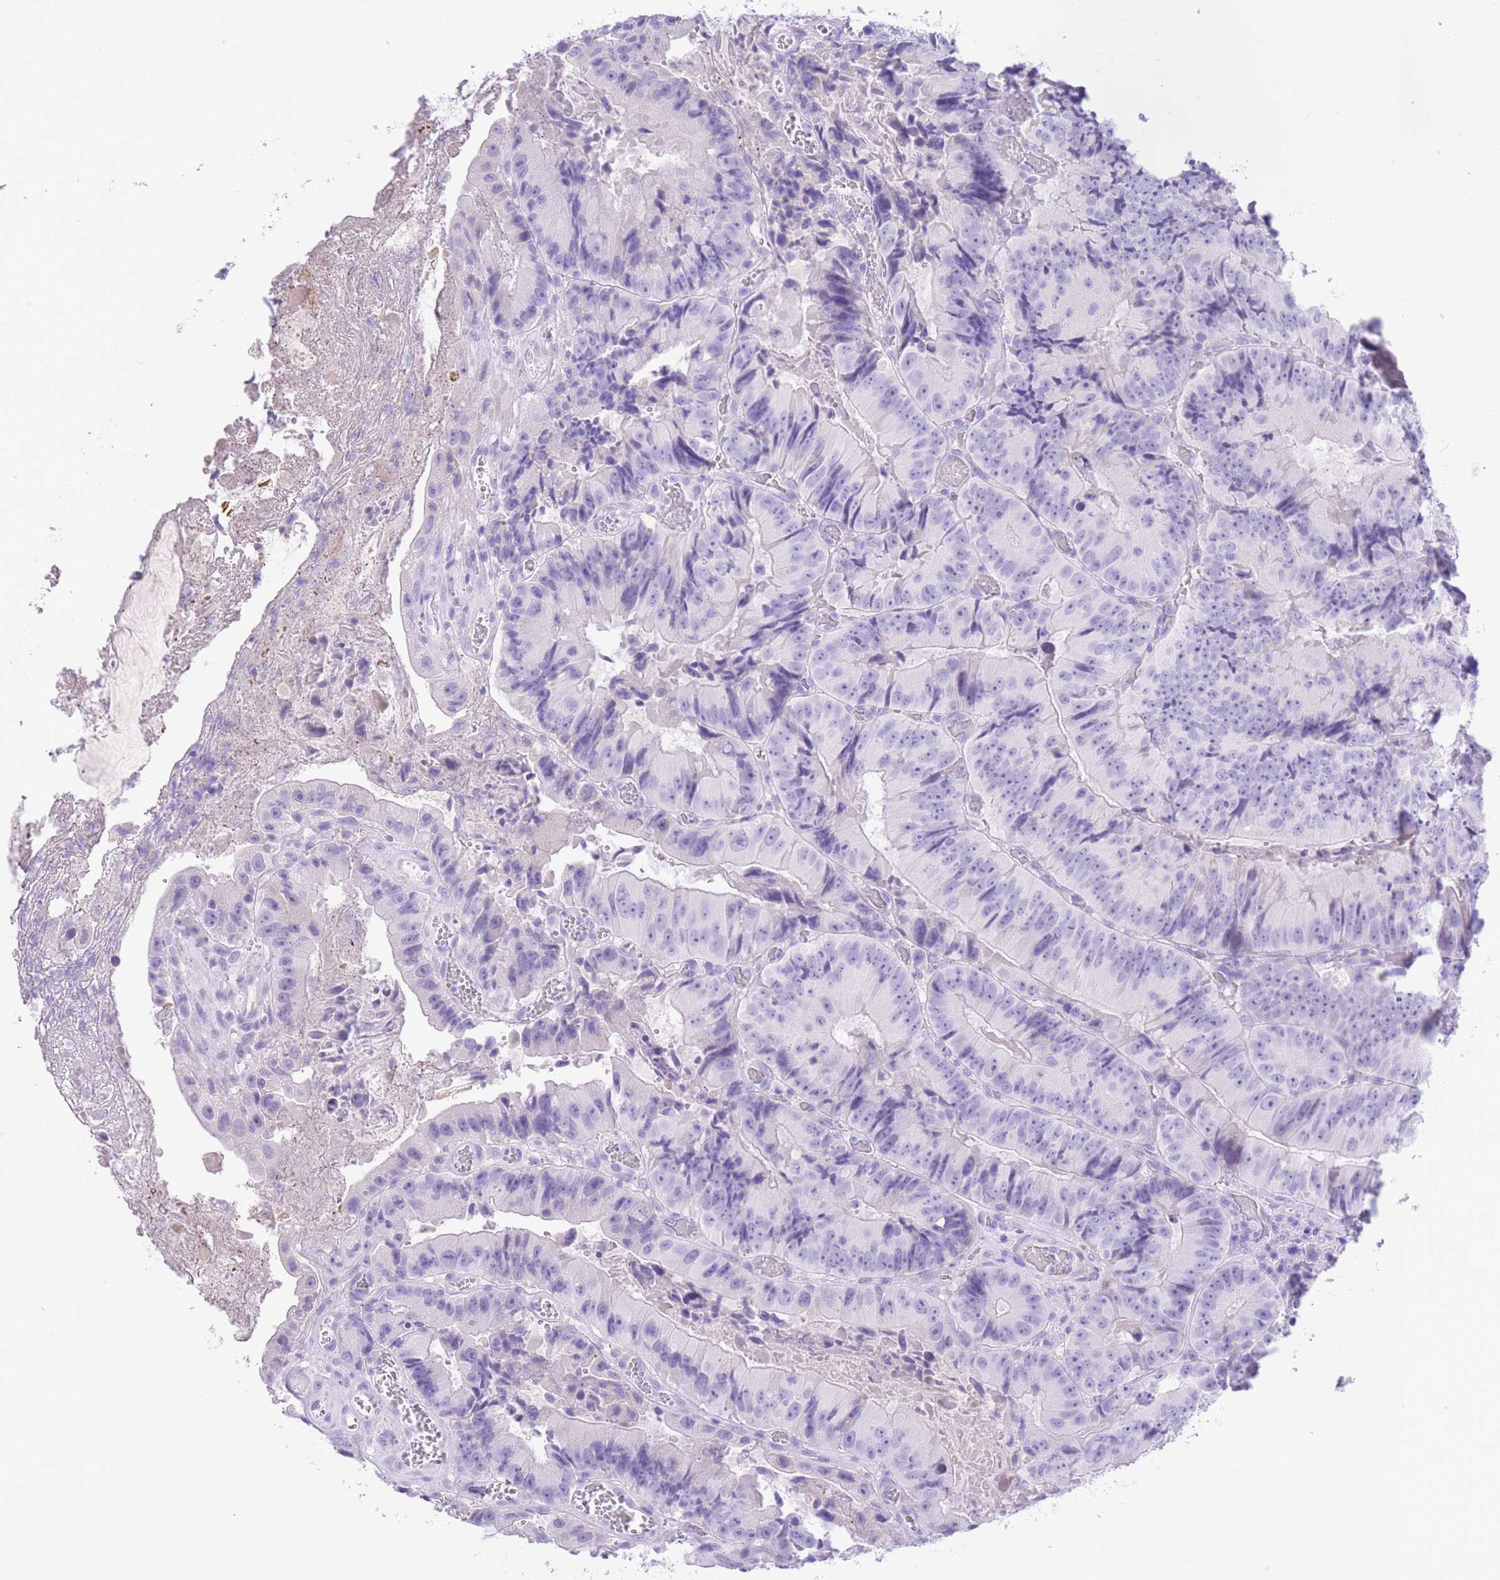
{"staining": {"intensity": "negative", "quantity": "none", "location": "none"}, "tissue": "colorectal cancer", "cell_type": "Tumor cells", "image_type": "cancer", "snomed": [{"axis": "morphology", "description": "Adenocarcinoma, NOS"}, {"axis": "topography", "description": "Colon"}], "caption": "The micrograph displays no significant expression in tumor cells of colorectal cancer (adenocarcinoma).", "gene": "RAI2", "patient": {"sex": "female", "age": 86}}